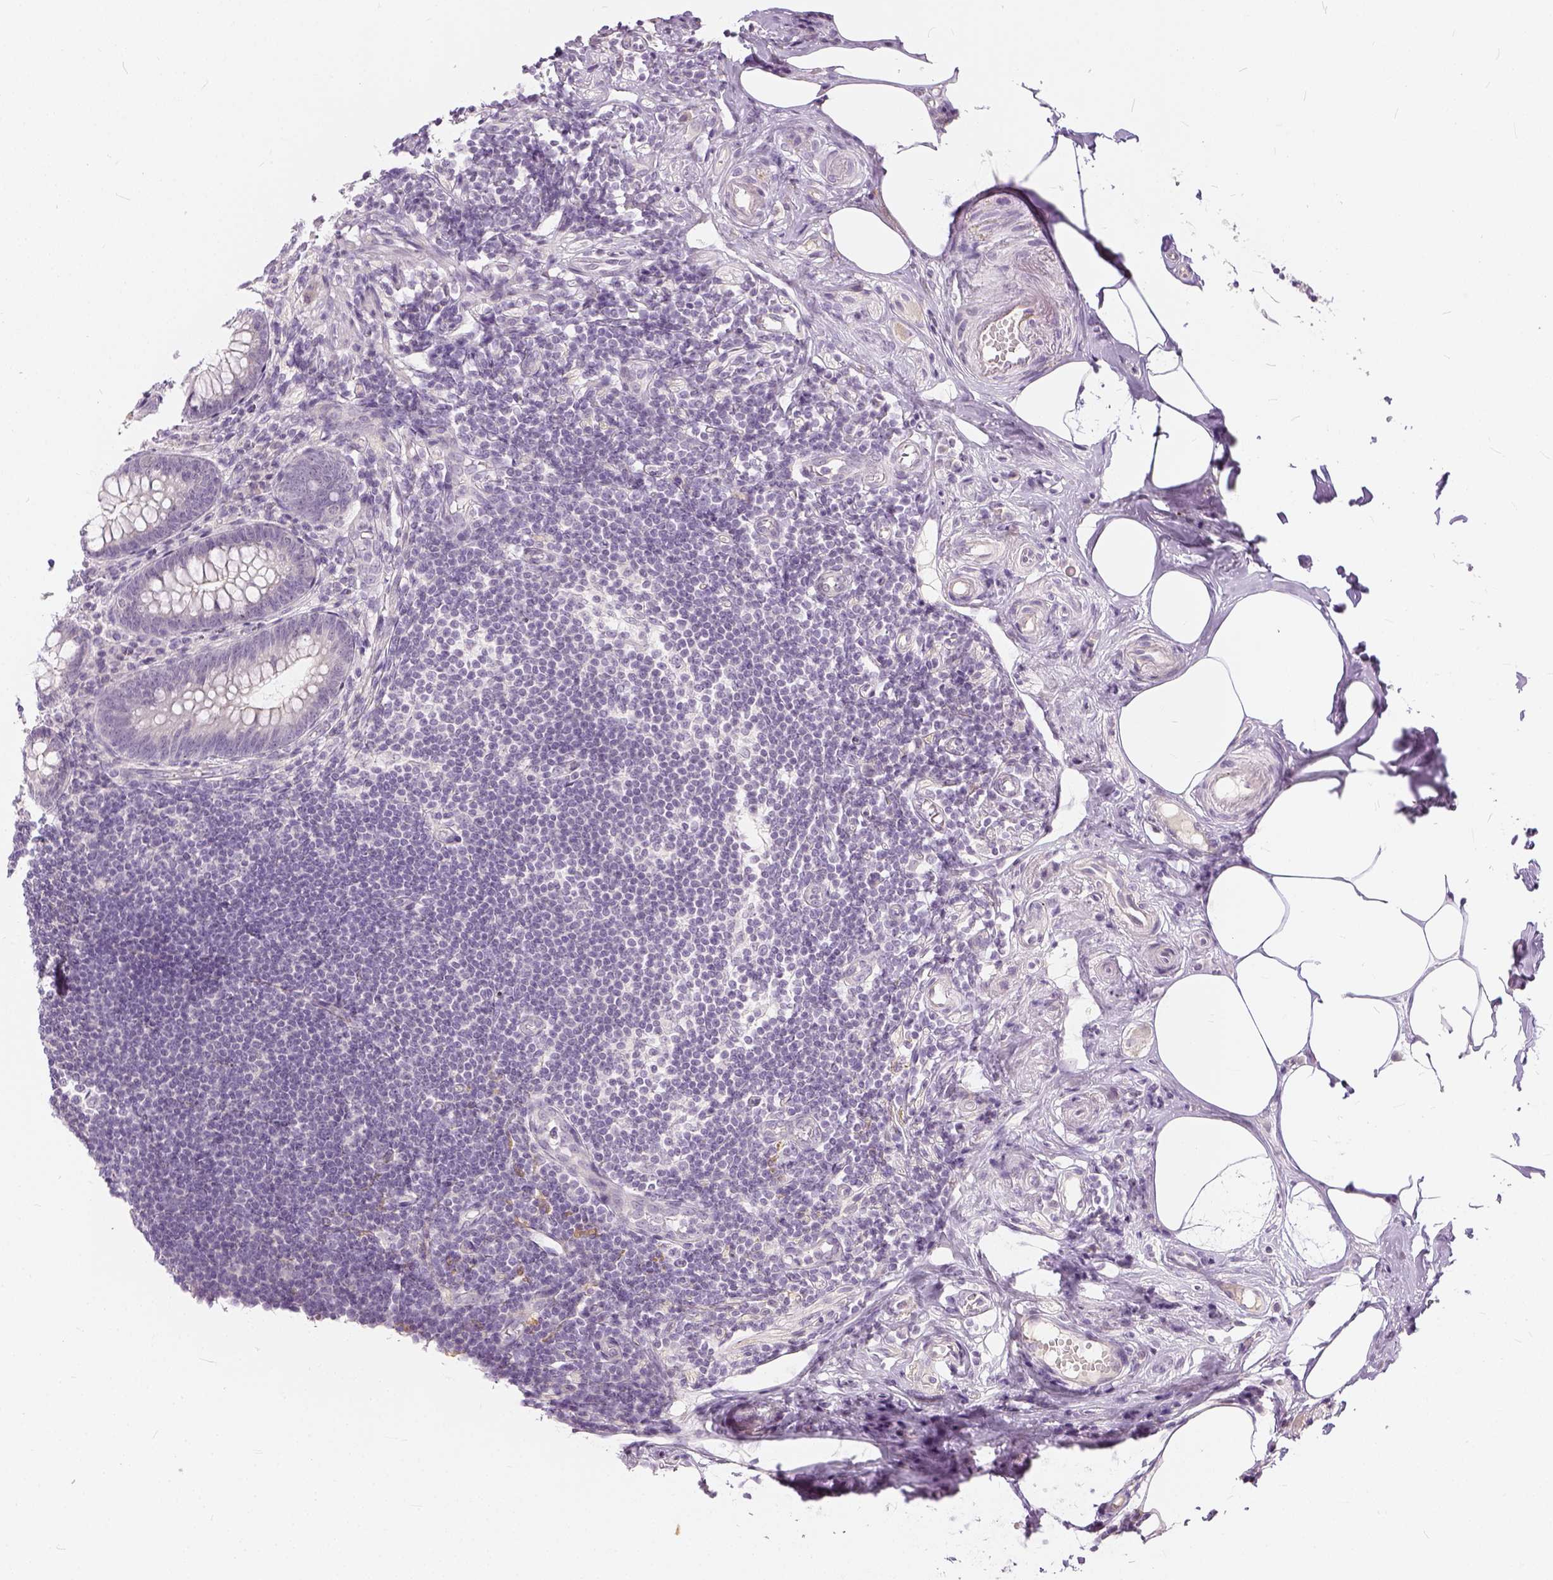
{"staining": {"intensity": "negative", "quantity": "none", "location": "none"}, "tissue": "appendix", "cell_type": "Glandular cells", "image_type": "normal", "snomed": [{"axis": "morphology", "description": "Normal tissue, NOS"}, {"axis": "topography", "description": "Appendix"}], "caption": "Immunohistochemistry (IHC) histopathology image of normal appendix: appendix stained with DAB exhibits no significant protein positivity in glandular cells.", "gene": "ANO2", "patient": {"sex": "female", "age": 57}}